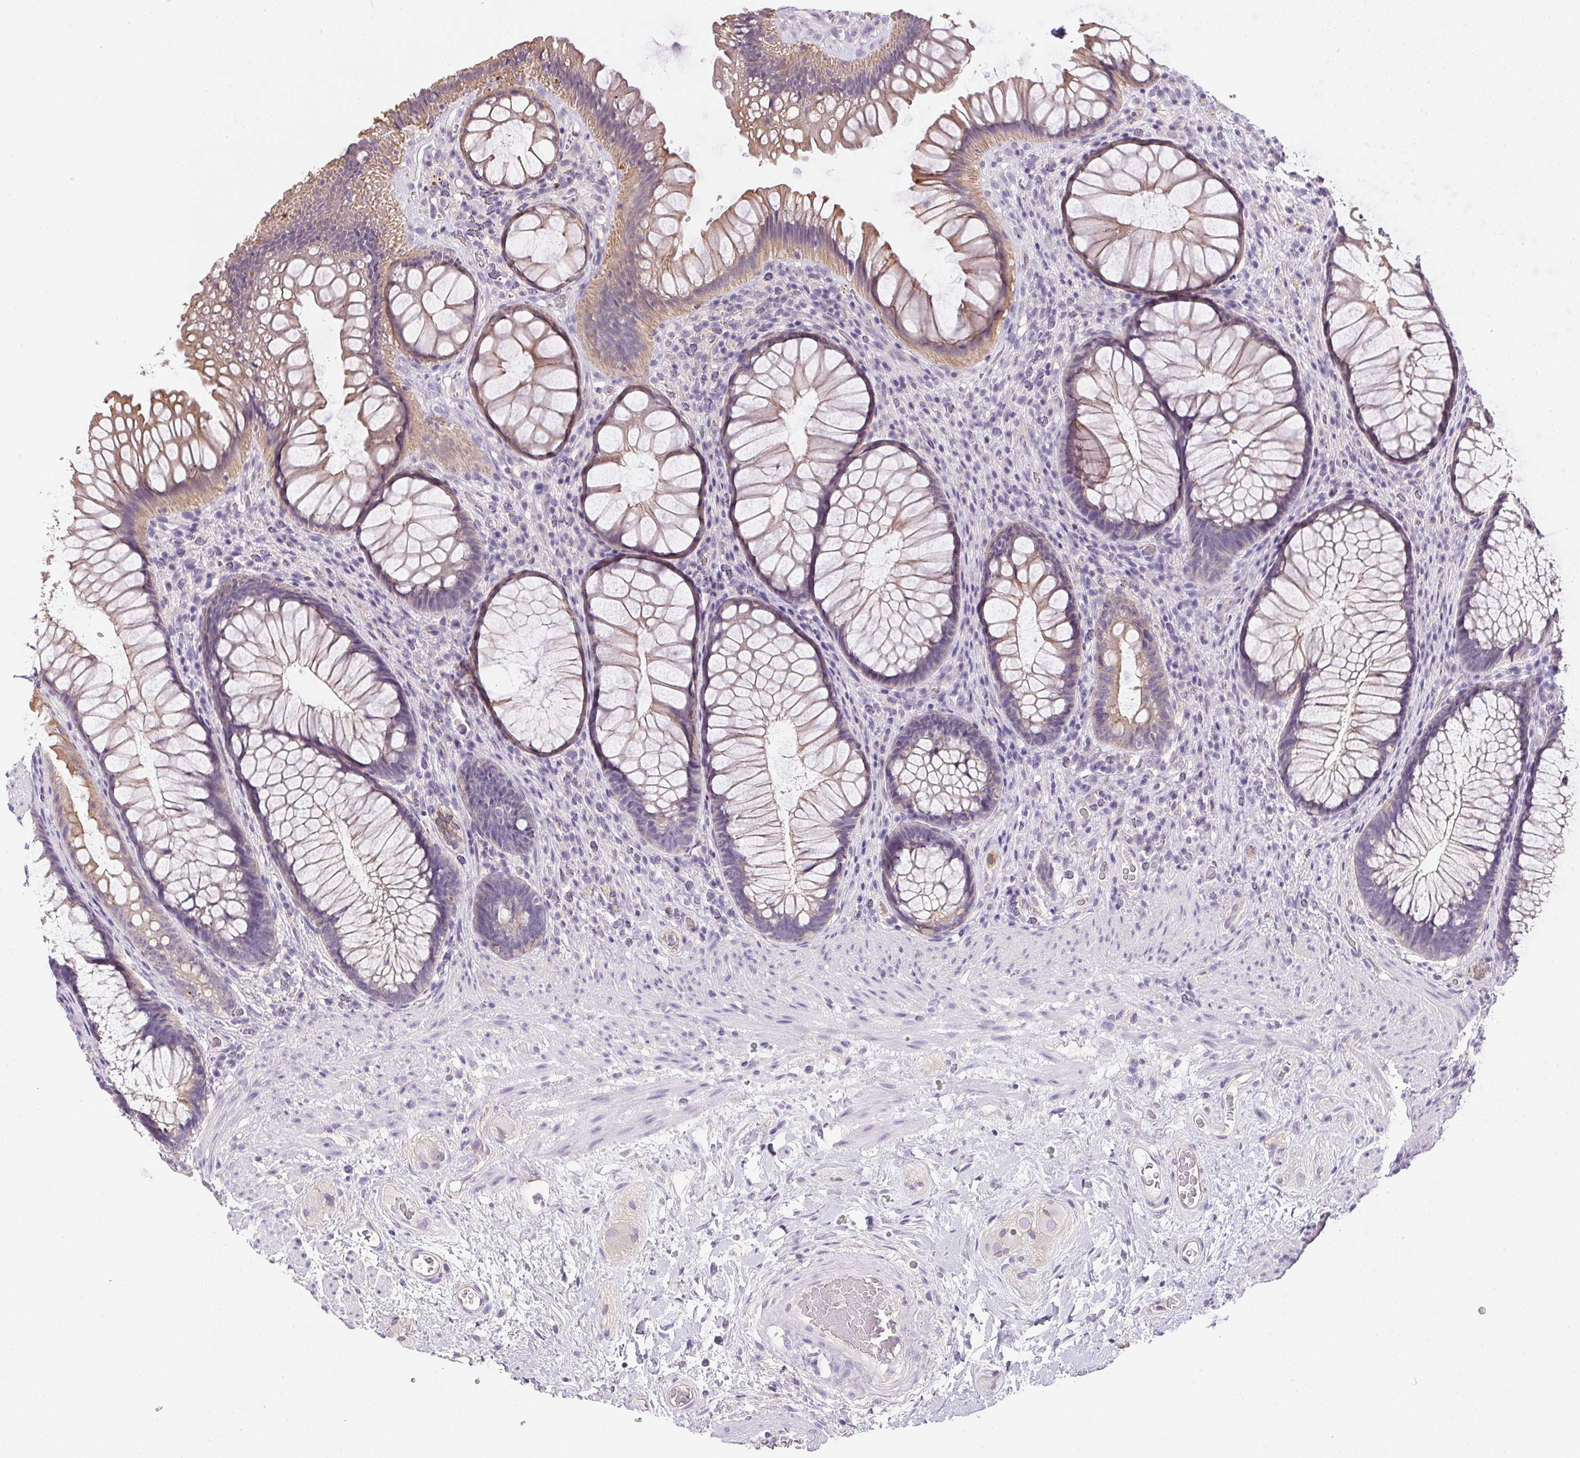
{"staining": {"intensity": "weak", "quantity": "<25%", "location": "cytoplasmic/membranous"}, "tissue": "rectum", "cell_type": "Glandular cells", "image_type": "normal", "snomed": [{"axis": "morphology", "description": "Normal tissue, NOS"}, {"axis": "topography", "description": "Smooth muscle"}, {"axis": "topography", "description": "Rectum"}], "caption": "Benign rectum was stained to show a protein in brown. There is no significant expression in glandular cells. (Brightfield microscopy of DAB (3,3'-diaminobenzidine) IHC at high magnification).", "gene": "SLC17A7", "patient": {"sex": "male", "age": 53}}